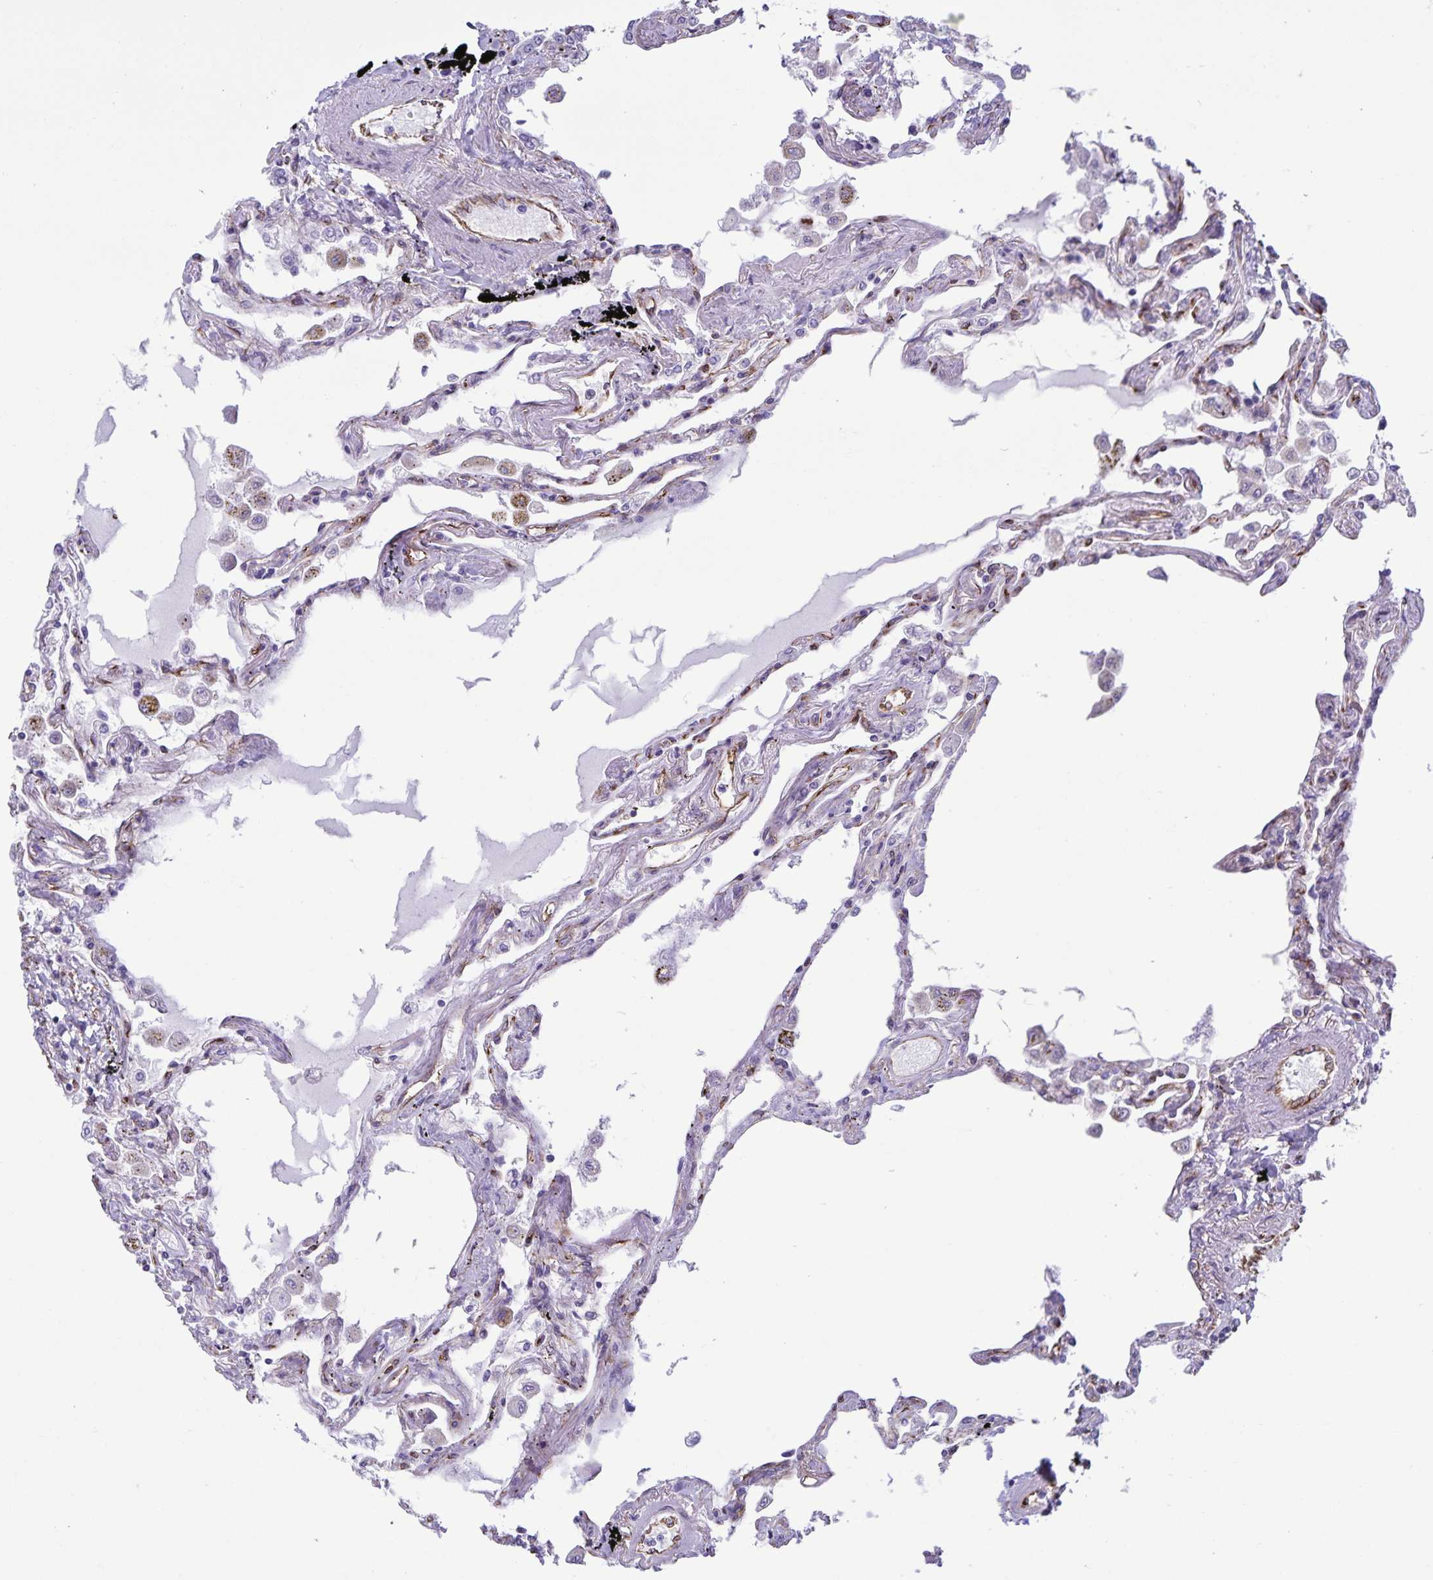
{"staining": {"intensity": "negative", "quantity": "none", "location": "none"}, "tissue": "lung", "cell_type": "Alveolar cells", "image_type": "normal", "snomed": [{"axis": "morphology", "description": "Normal tissue, NOS"}, {"axis": "morphology", "description": "Adenocarcinoma, NOS"}, {"axis": "topography", "description": "Cartilage tissue"}, {"axis": "topography", "description": "Lung"}], "caption": "This is an immunohistochemistry (IHC) histopathology image of normal lung. There is no positivity in alveolar cells.", "gene": "RCN1", "patient": {"sex": "female", "age": 67}}